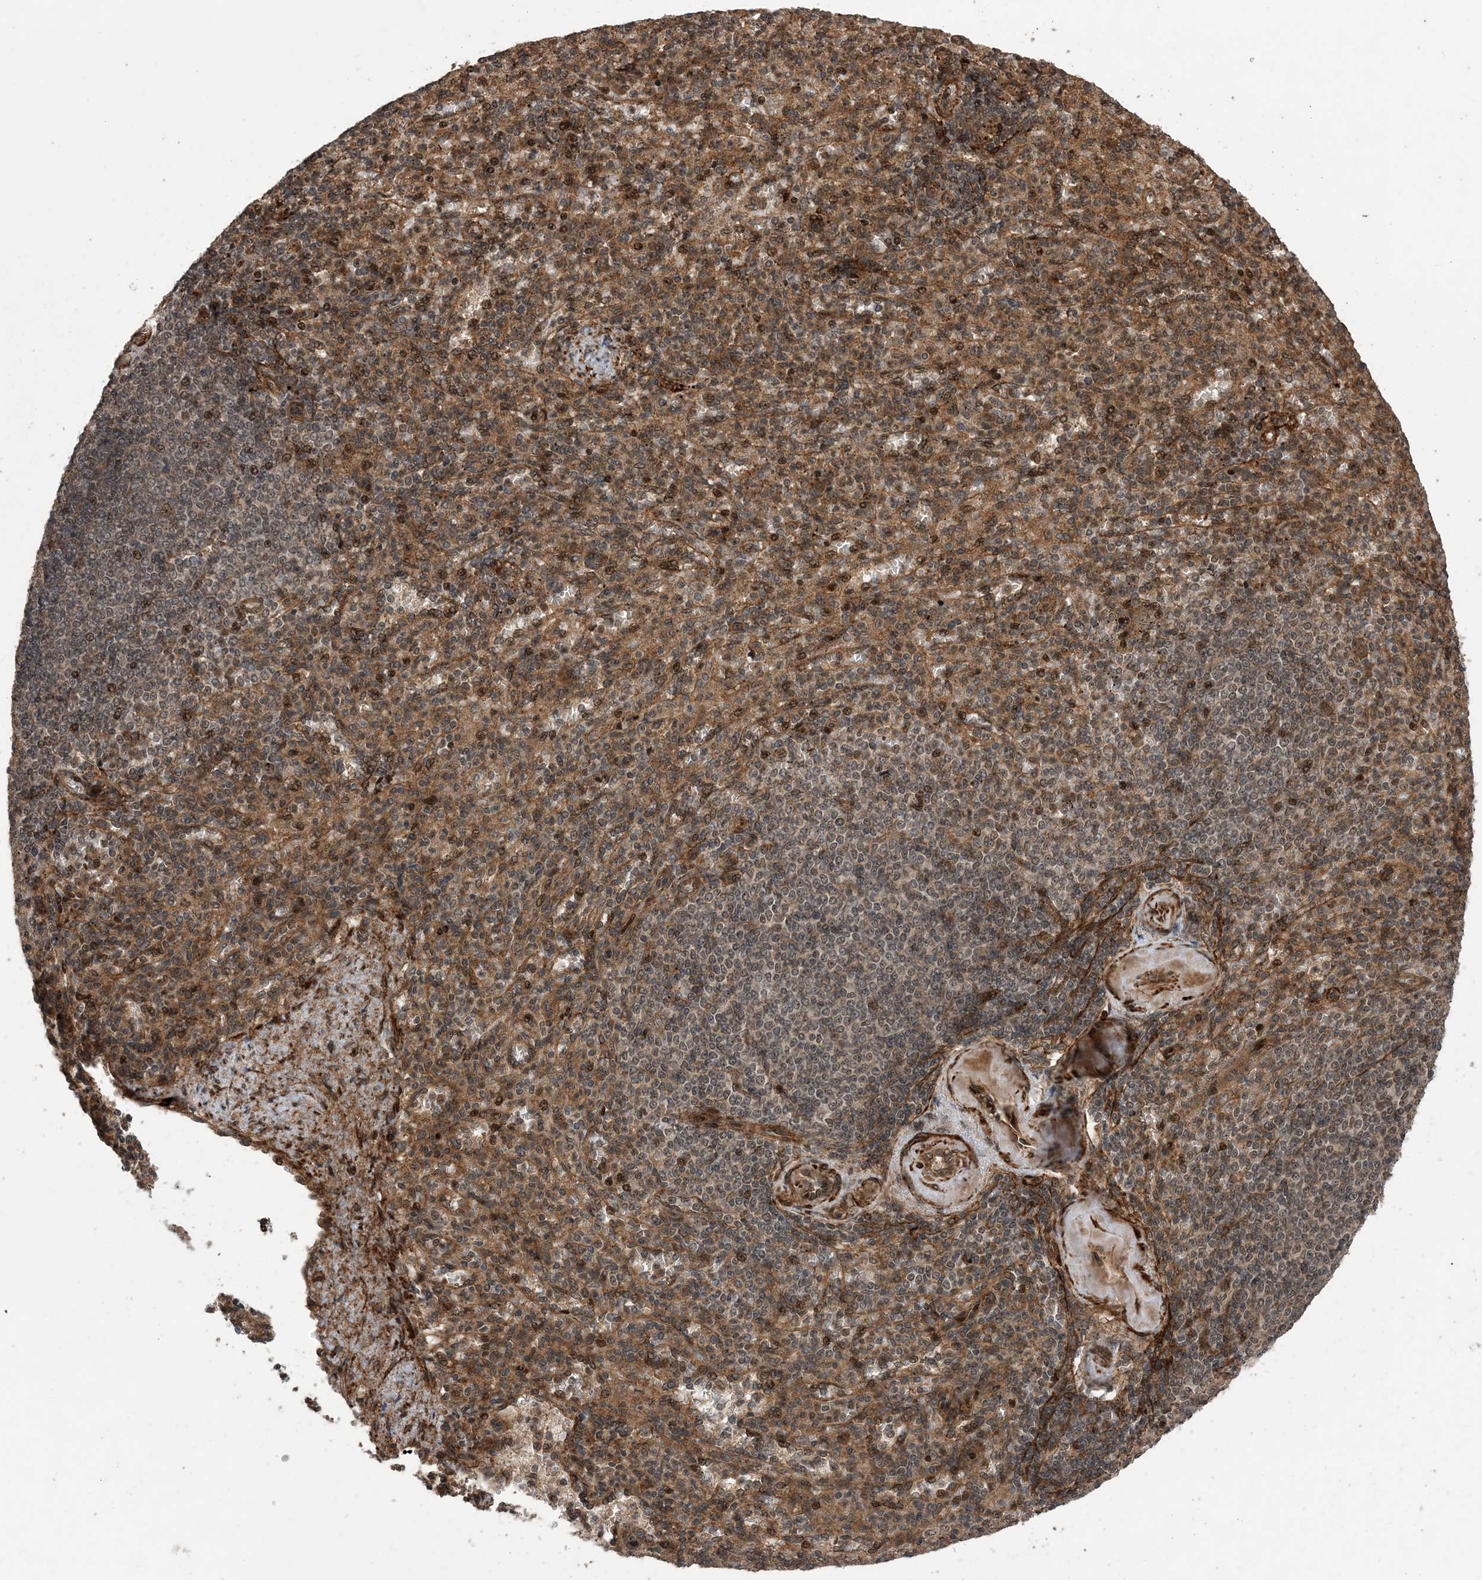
{"staining": {"intensity": "moderate", "quantity": ">75%", "location": "cytoplasmic/membranous,nuclear"}, "tissue": "spleen", "cell_type": "Cells in red pulp", "image_type": "normal", "snomed": [{"axis": "morphology", "description": "Normal tissue, NOS"}, {"axis": "topography", "description": "Spleen"}], "caption": "Spleen stained with a brown dye exhibits moderate cytoplasmic/membranous,nuclear positive positivity in about >75% of cells in red pulp.", "gene": "ZNF511", "patient": {"sex": "female", "age": 74}}